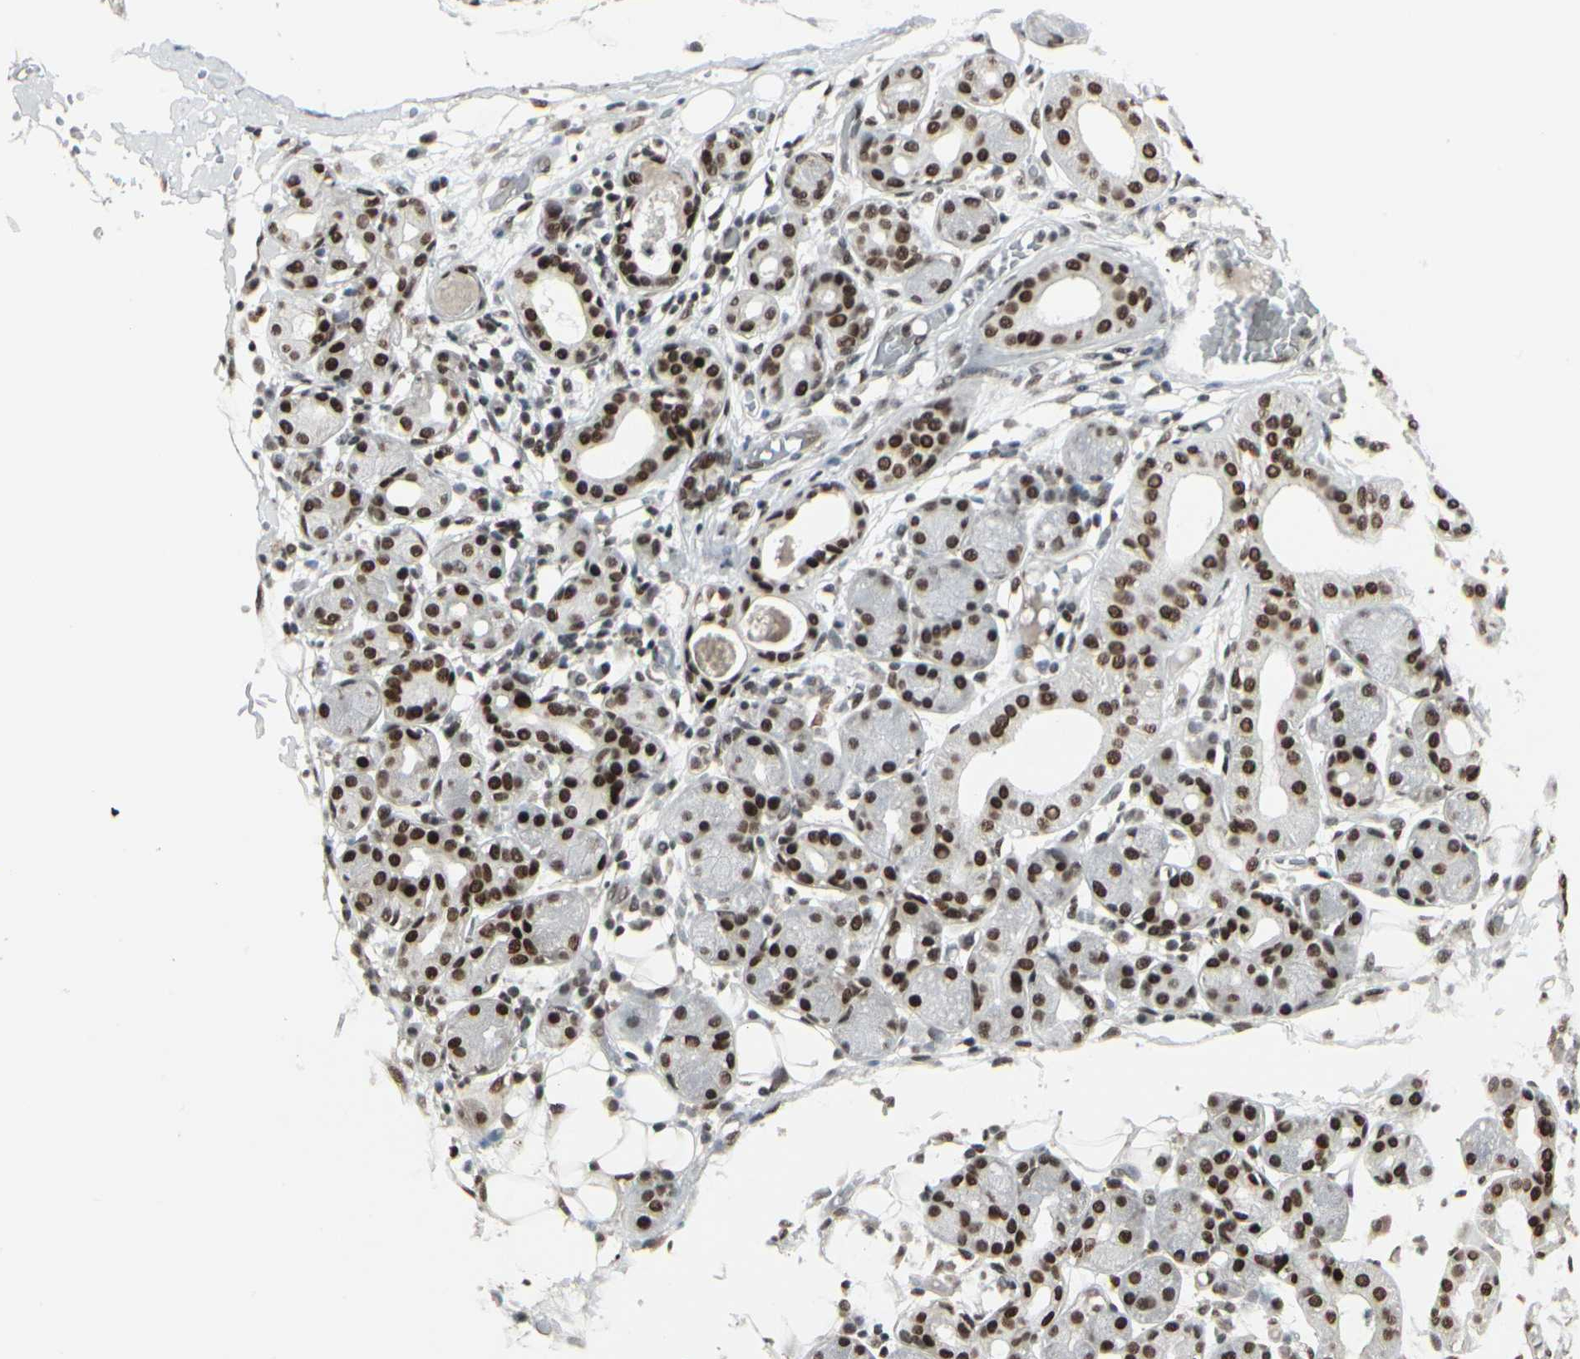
{"staining": {"intensity": "strong", "quantity": ">75%", "location": "nuclear"}, "tissue": "salivary gland", "cell_type": "Glandular cells", "image_type": "normal", "snomed": [{"axis": "morphology", "description": "Normal tissue, NOS"}, {"axis": "topography", "description": "Salivary gland"}, {"axis": "topography", "description": "Peripheral nerve tissue"}], "caption": "Immunohistochemistry (IHC) (DAB (3,3'-diaminobenzidine)) staining of unremarkable human salivary gland reveals strong nuclear protein staining in about >75% of glandular cells.", "gene": "HMG20A", "patient": {"sex": "male", "age": 62}}